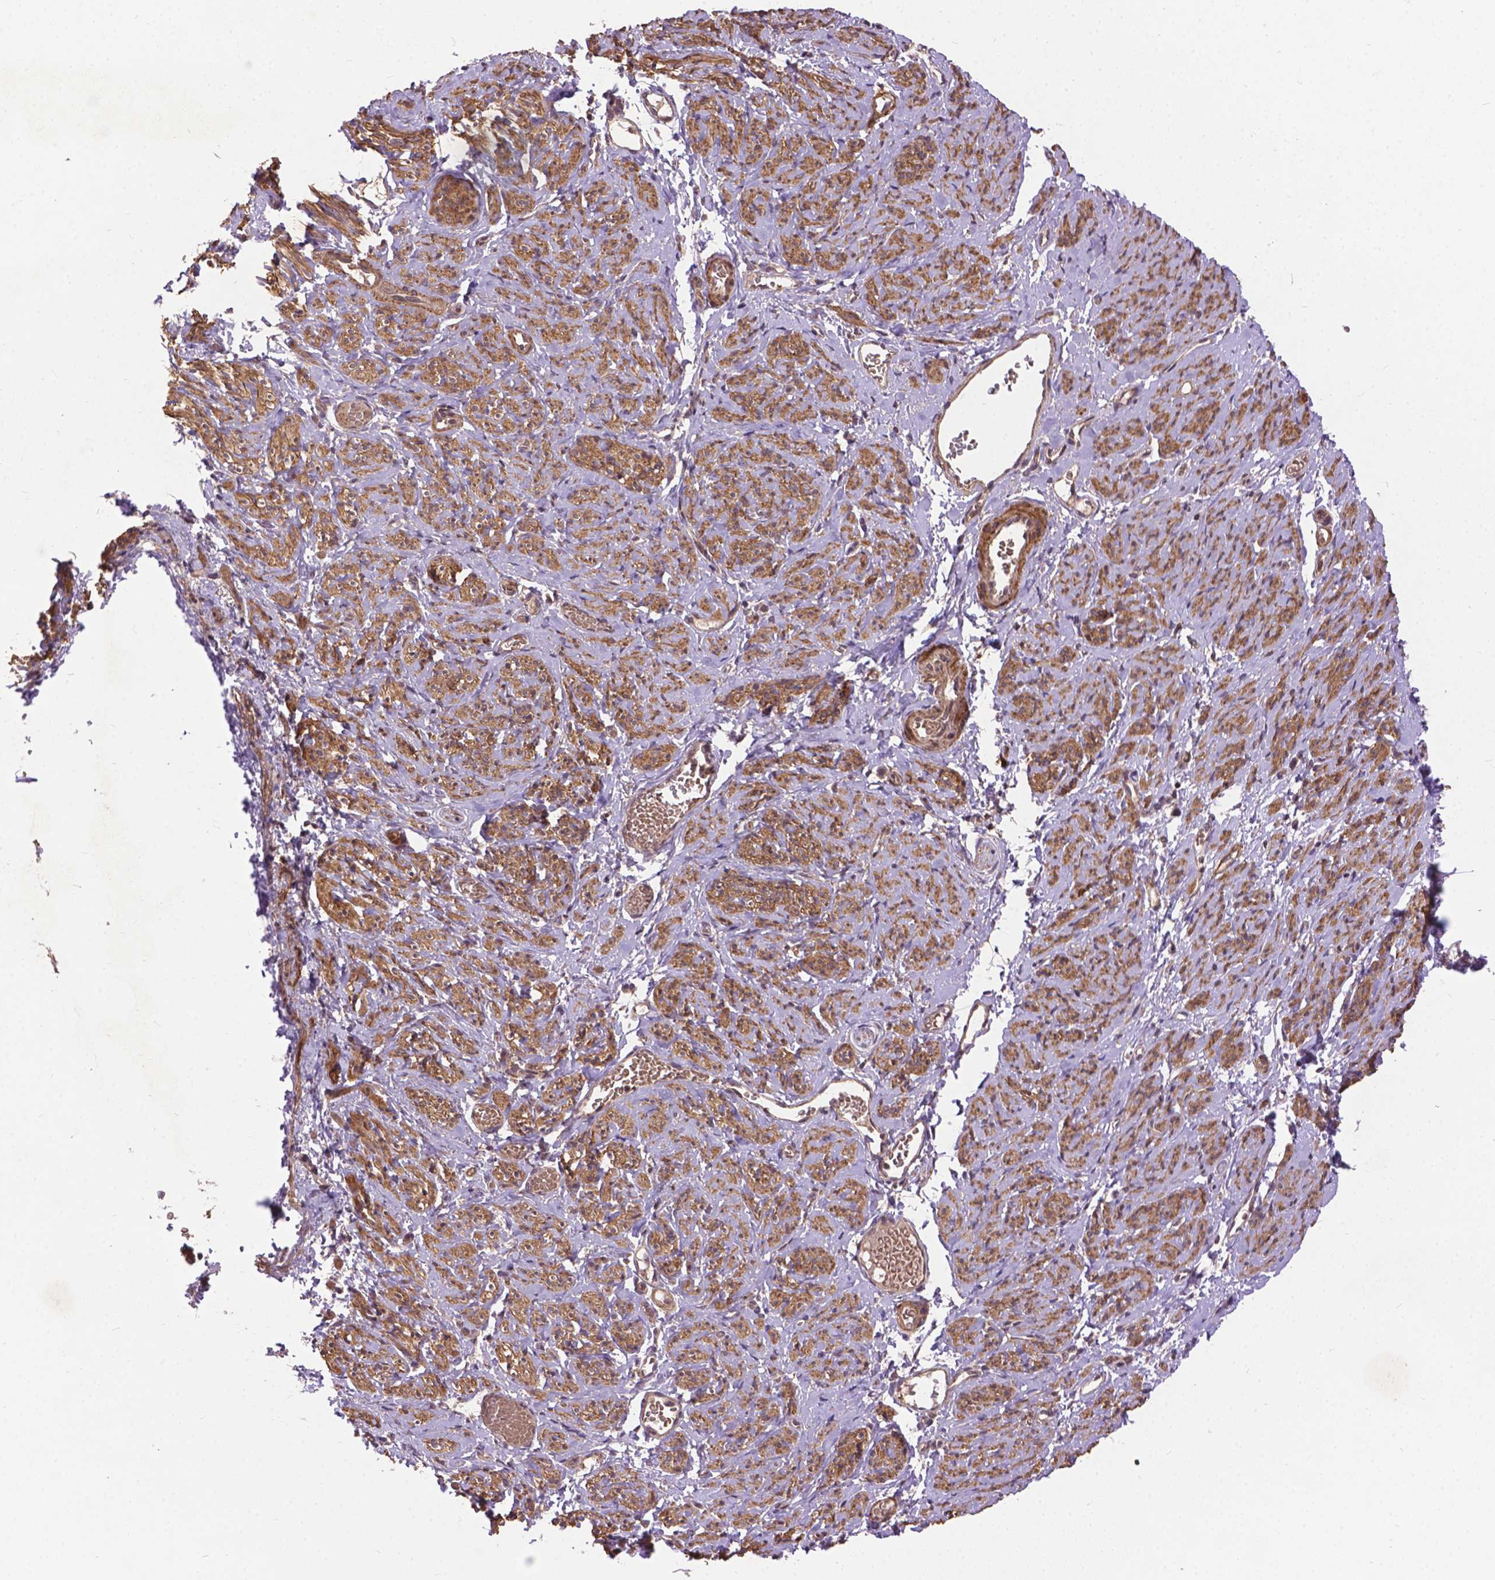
{"staining": {"intensity": "moderate", "quantity": ">75%", "location": "cytoplasmic/membranous"}, "tissue": "smooth muscle", "cell_type": "Smooth muscle cells", "image_type": "normal", "snomed": [{"axis": "morphology", "description": "Normal tissue, NOS"}, {"axis": "topography", "description": "Smooth muscle"}], "caption": "Immunohistochemistry (IHC) histopathology image of benign smooth muscle: human smooth muscle stained using immunohistochemistry shows medium levels of moderate protein expression localized specifically in the cytoplasmic/membranous of smooth muscle cells, appearing as a cytoplasmic/membranous brown color.", "gene": "ZNF616", "patient": {"sex": "female", "age": 65}}